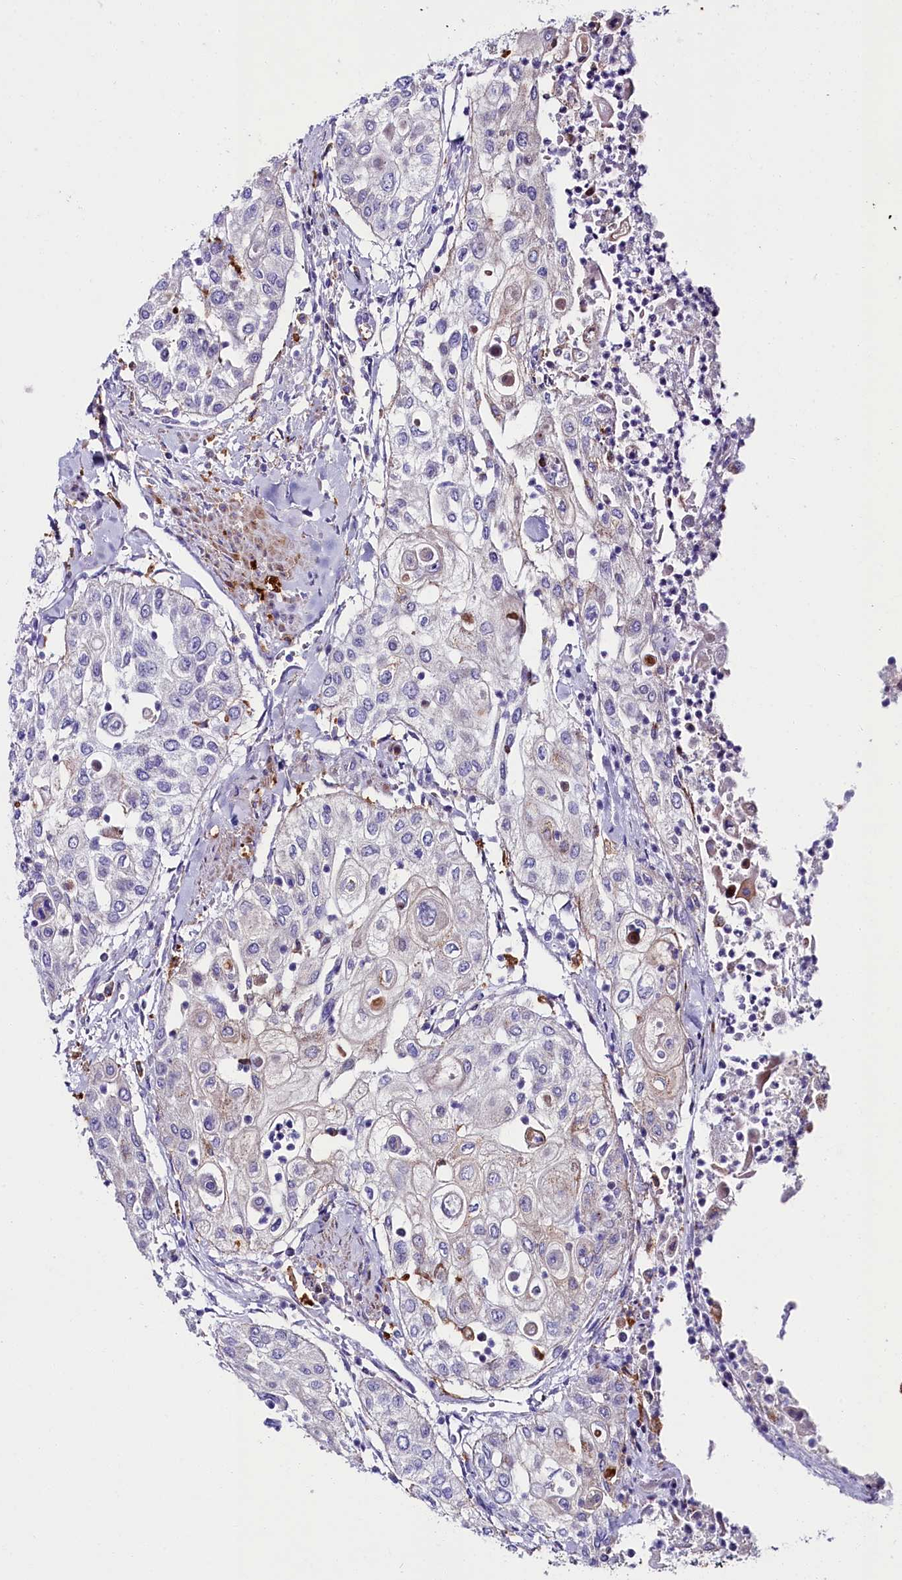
{"staining": {"intensity": "negative", "quantity": "none", "location": "none"}, "tissue": "urothelial cancer", "cell_type": "Tumor cells", "image_type": "cancer", "snomed": [{"axis": "morphology", "description": "Urothelial carcinoma, High grade"}, {"axis": "topography", "description": "Urinary bladder"}], "caption": "The histopathology image demonstrates no significant positivity in tumor cells of urothelial cancer.", "gene": "IL20RA", "patient": {"sex": "female", "age": 79}}